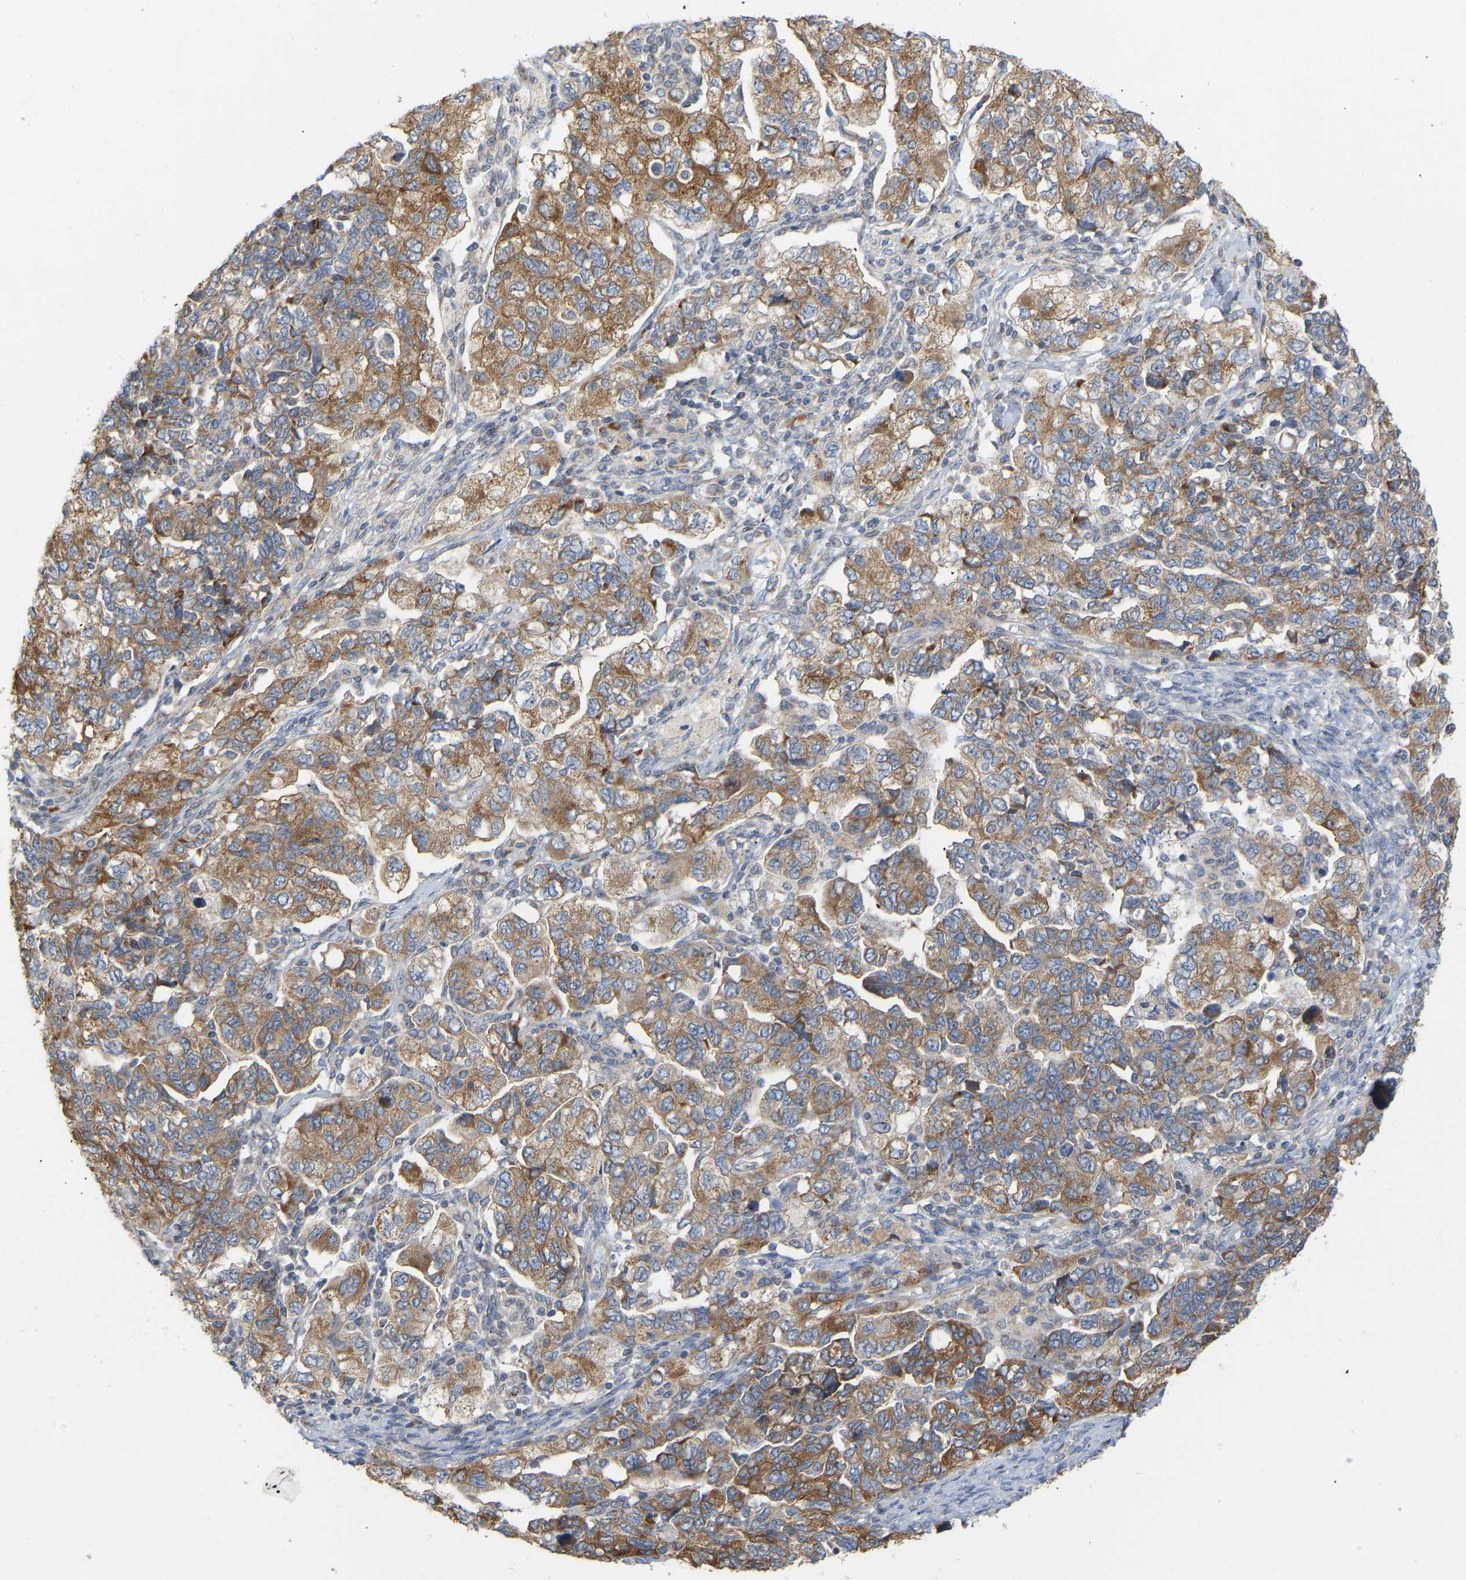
{"staining": {"intensity": "moderate", "quantity": ">75%", "location": "cytoplasmic/membranous"}, "tissue": "ovarian cancer", "cell_type": "Tumor cells", "image_type": "cancer", "snomed": [{"axis": "morphology", "description": "Carcinoma, NOS"}, {"axis": "morphology", "description": "Cystadenocarcinoma, serous, NOS"}, {"axis": "topography", "description": "Ovary"}], "caption": "Carcinoma (ovarian) stained with a brown dye demonstrates moderate cytoplasmic/membranous positive staining in approximately >75% of tumor cells.", "gene": "HACD2", "patient": {"sex": "female", "age": 69}}